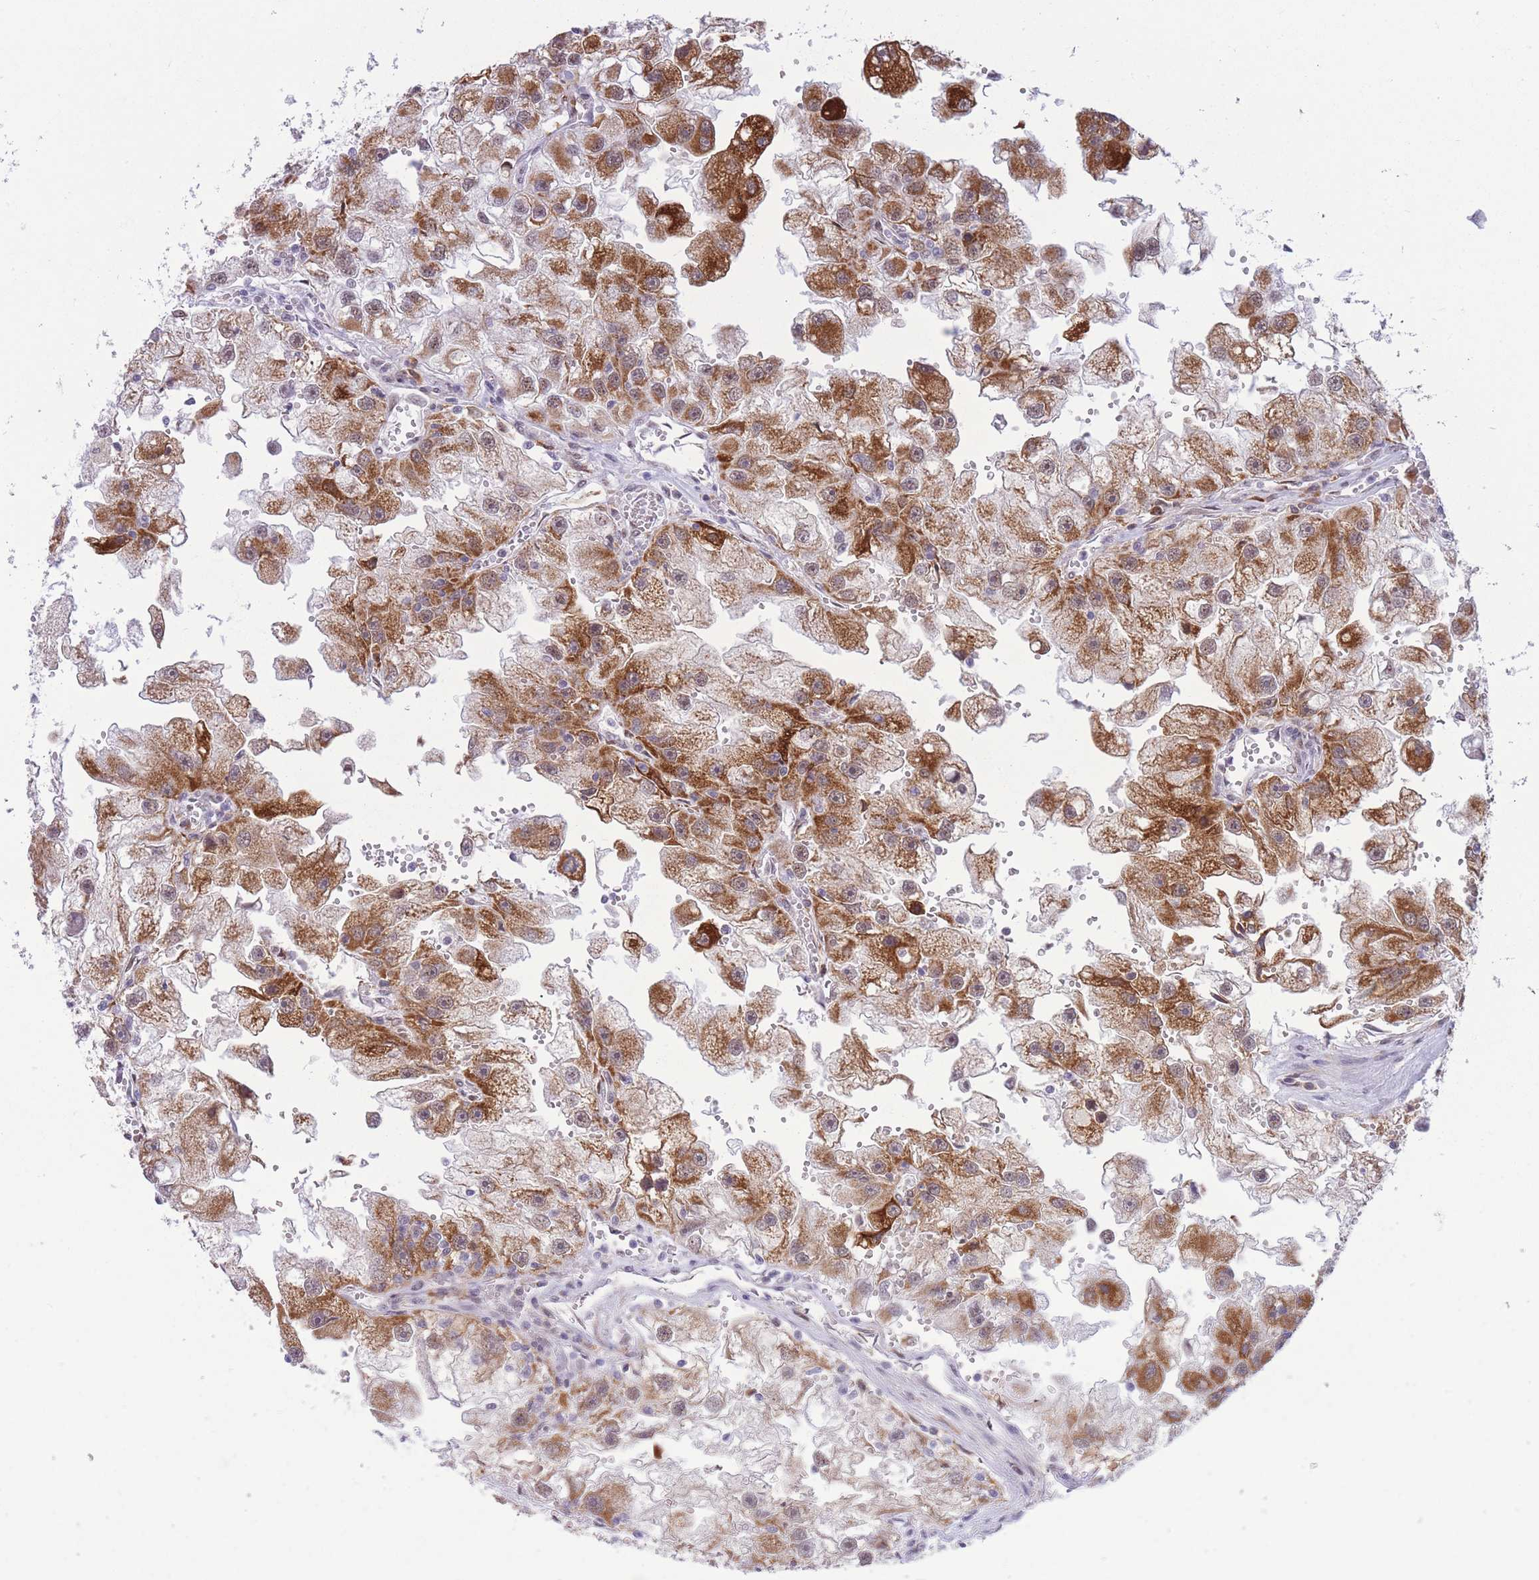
{"staining": {"intensity": "strong", "quantity": "25%-75%", "location": "cytoplasmic/membranous"}, "tissue": "renal cancer", "cell_type": "Tumor cells", "image_type": "cancer", "snomed": [{"axis": "morphology", "description": "Adenocarcinoma, NOS"}, {"axis": "topography", "description": "Kidney"}], "caption": "Renal cancer (adenocarcinoma) stained with DAB IHC shows high levels of strong cytoplasmic/membranous staining in approximately 25%-75% of tumor cells. The protein is shown in brown color, while the nuclei are stained blue.", "gene": "CYP2B6", "patient": {"sex": "male", "age": 63}}